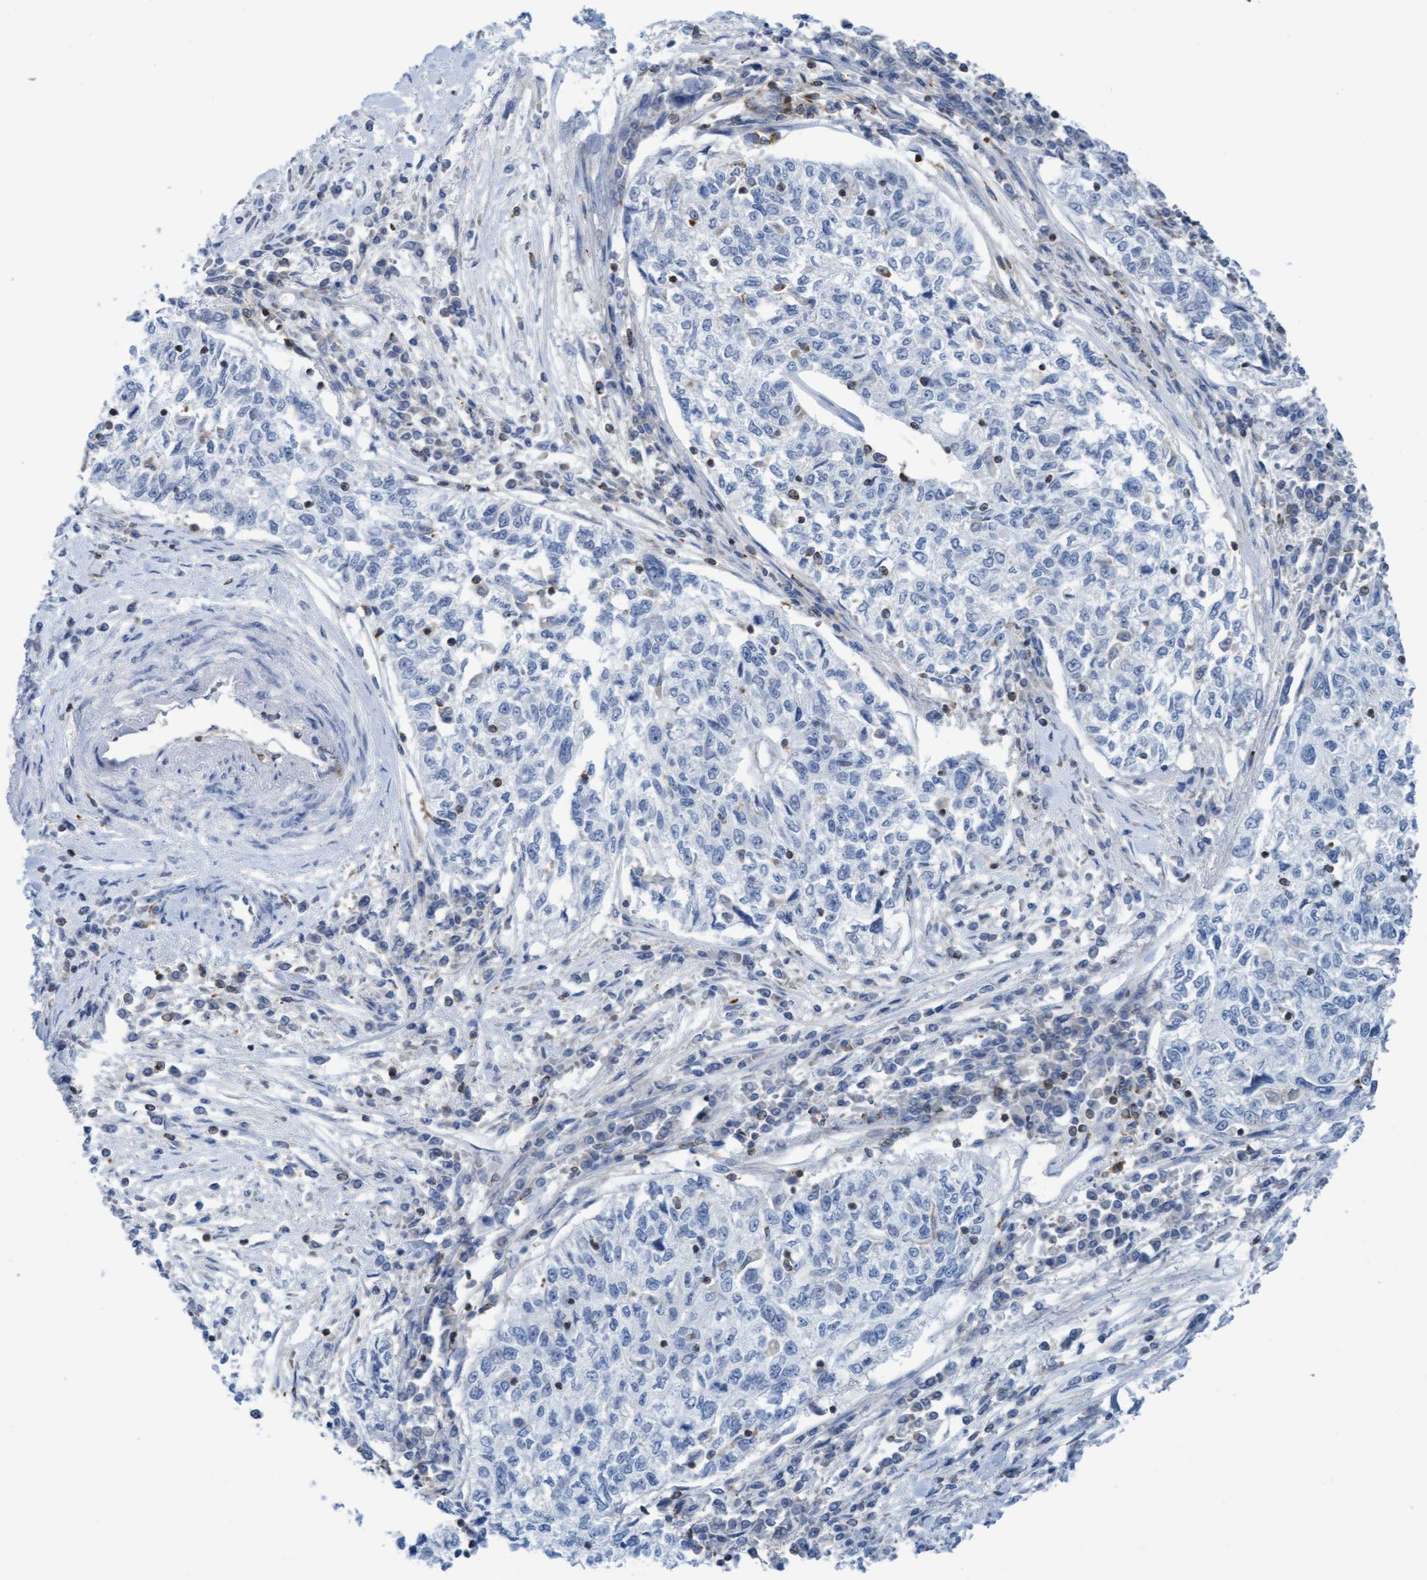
{"staining": {"intensity": "negative", "quantity": "none", "location": "none"}, "tissue": "cervical cancer", "cell_type": "Tumor cells", "image_type": "cancer", "snomed": [{"axis": "morphology", "description": "Squamous cell carcinoma, NOS"}, {"axis": "topography", "description": "Cervix"}], "caption": "This photomicrograph is of cervical cancer (squamous cell carcinoma) stained with IHC to label a protein in brown with the nuclei are counter-stained blue. There is no staining in tumor cells.", "gene": "FNBP1", "patient": {"sex": "female", "age": 57}}